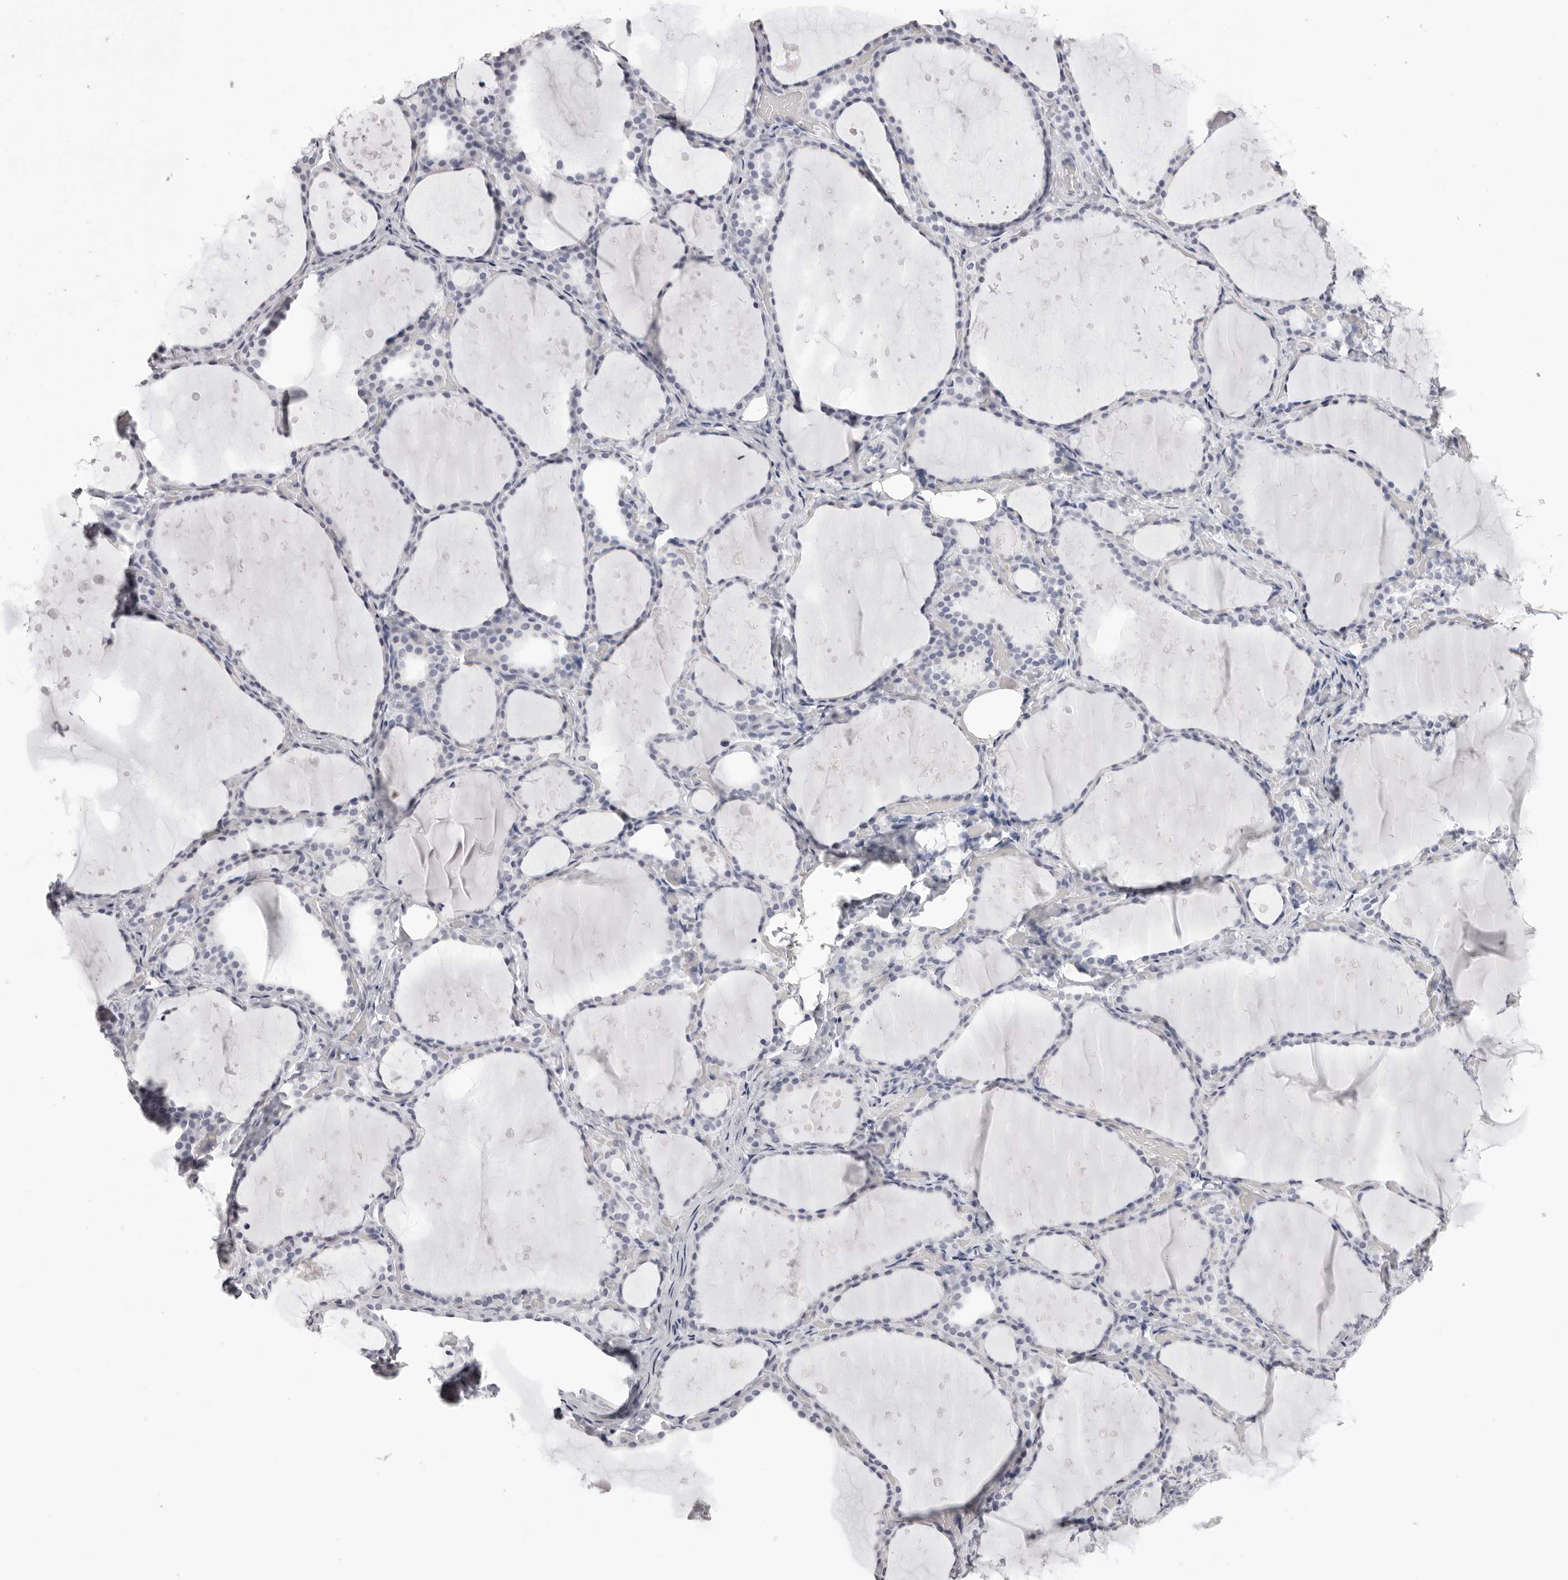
{"staining": {"intensity": "negative", "quantity": "none", "location": "none"}, "tissue": "thyroid gland", "cell_type": "Glandular cells", "image_type": "normal", "snomed": [{"axis": "morphology", "description": "Normal tissue, NOS"}, {"axis": "topography", "description": "Thyroid gland"}], "caption": "This image is of benign thyroid gland stained with immunohistochemistry to label a protein in brown with the nuclei are counter-stained blue. There is no positivity in glandular cells.", "gene": "RHO", "patient": {"sex": "female", "age": 44}}